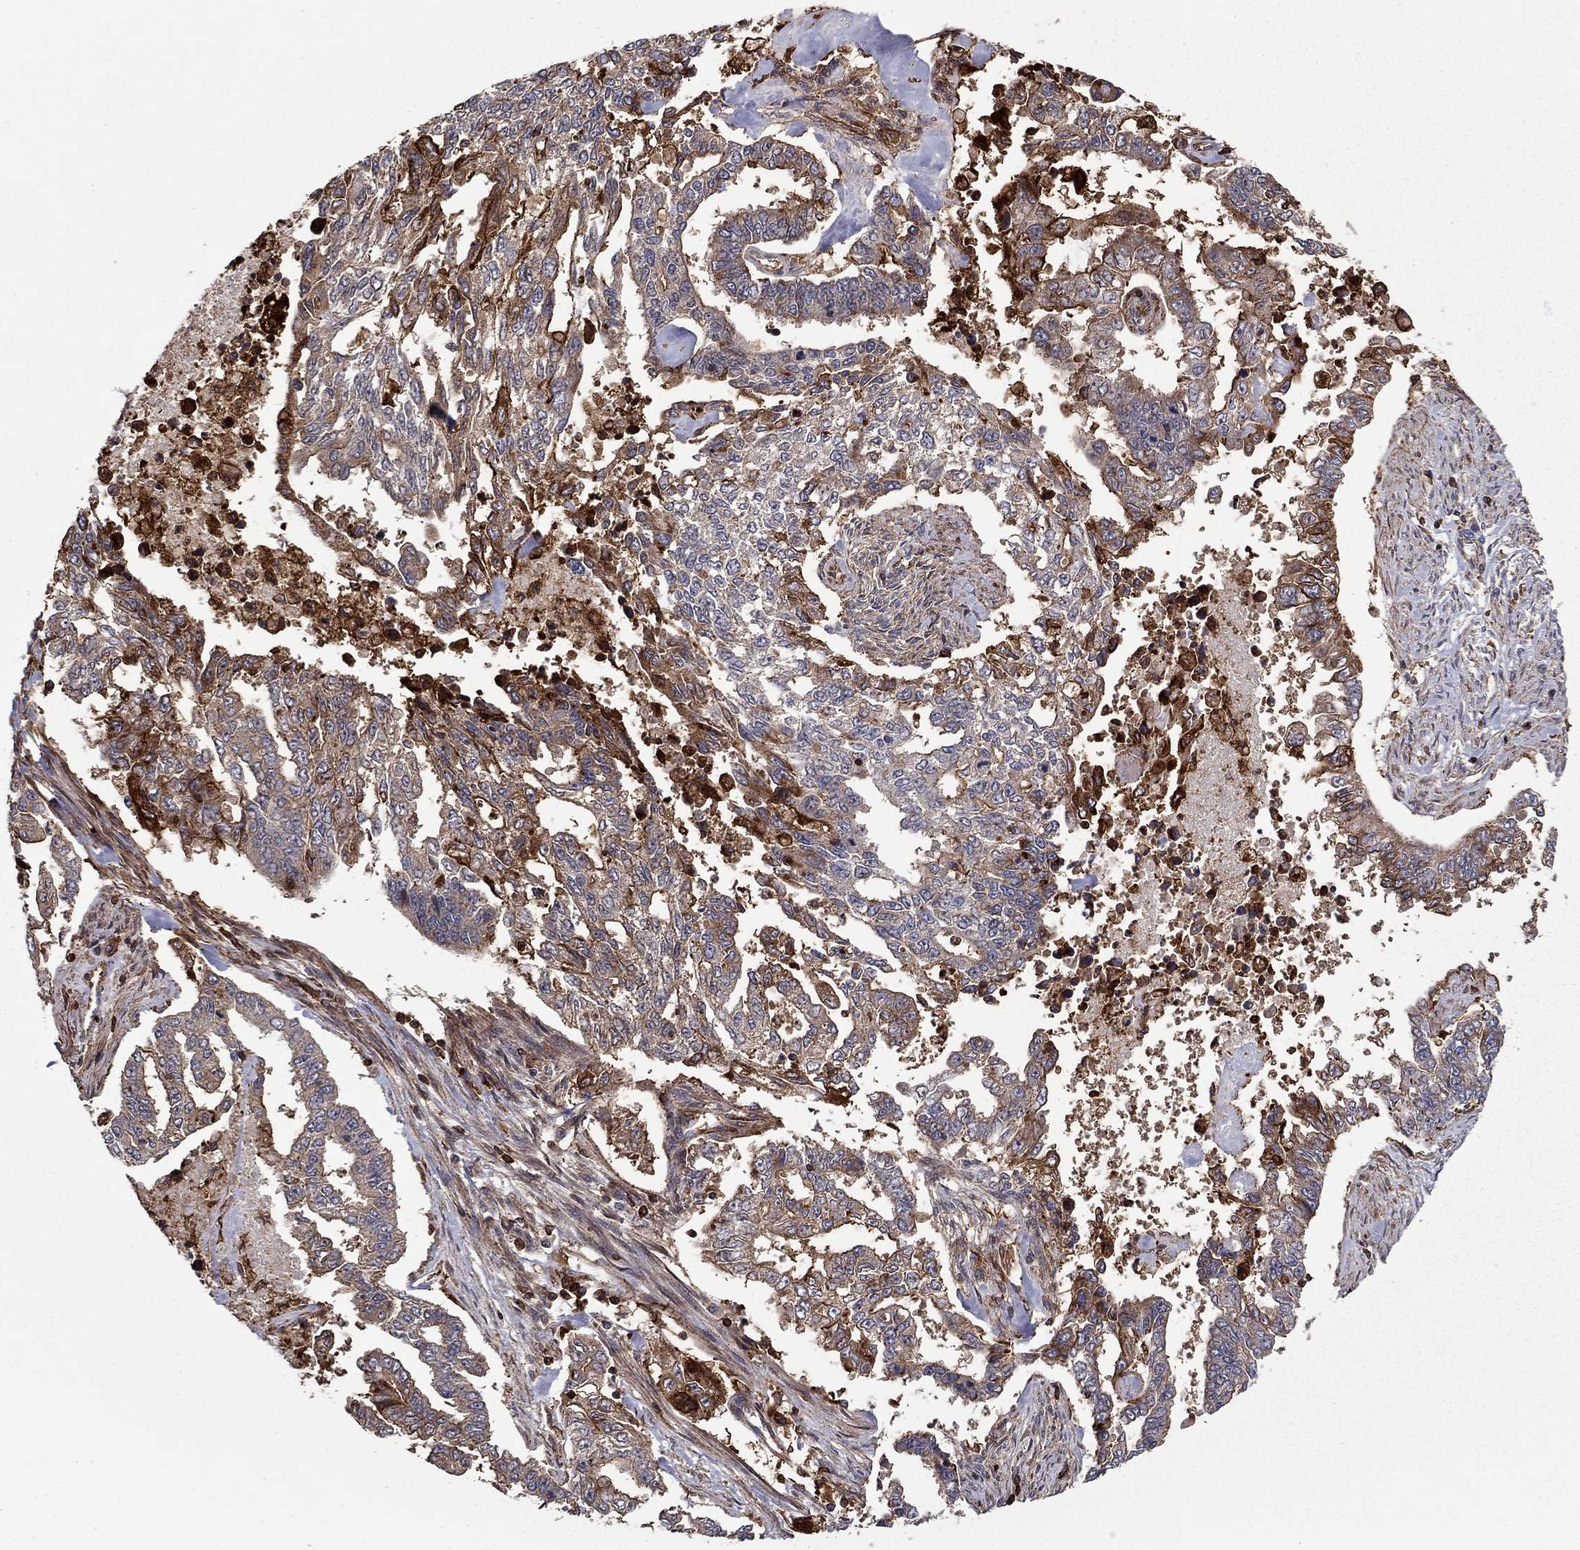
{"staining": {"intensity": "moderate", "quantity": "<25%", "location": "cytoplasmic/membranous"}, "tissue": "endometrial cancer", "cell_type": "Tumor cells", "image_type": "cancer", "snomed": [{"axis": "morphology", "description": "Adenocarcinoma, NOS"}, {"axis": "topography", "description": "Uterus"}], "caption": "Immunohistochemical staining of adenocarcinoma (endometrial) reveals moderate cytoplasmic/membranous protein expression in about <25% of tumor cells. (Brightfield microscopy of DAB IHC at high magnification).", "gene": "ADM", "patient": {"sex": "female", "age": 59}}